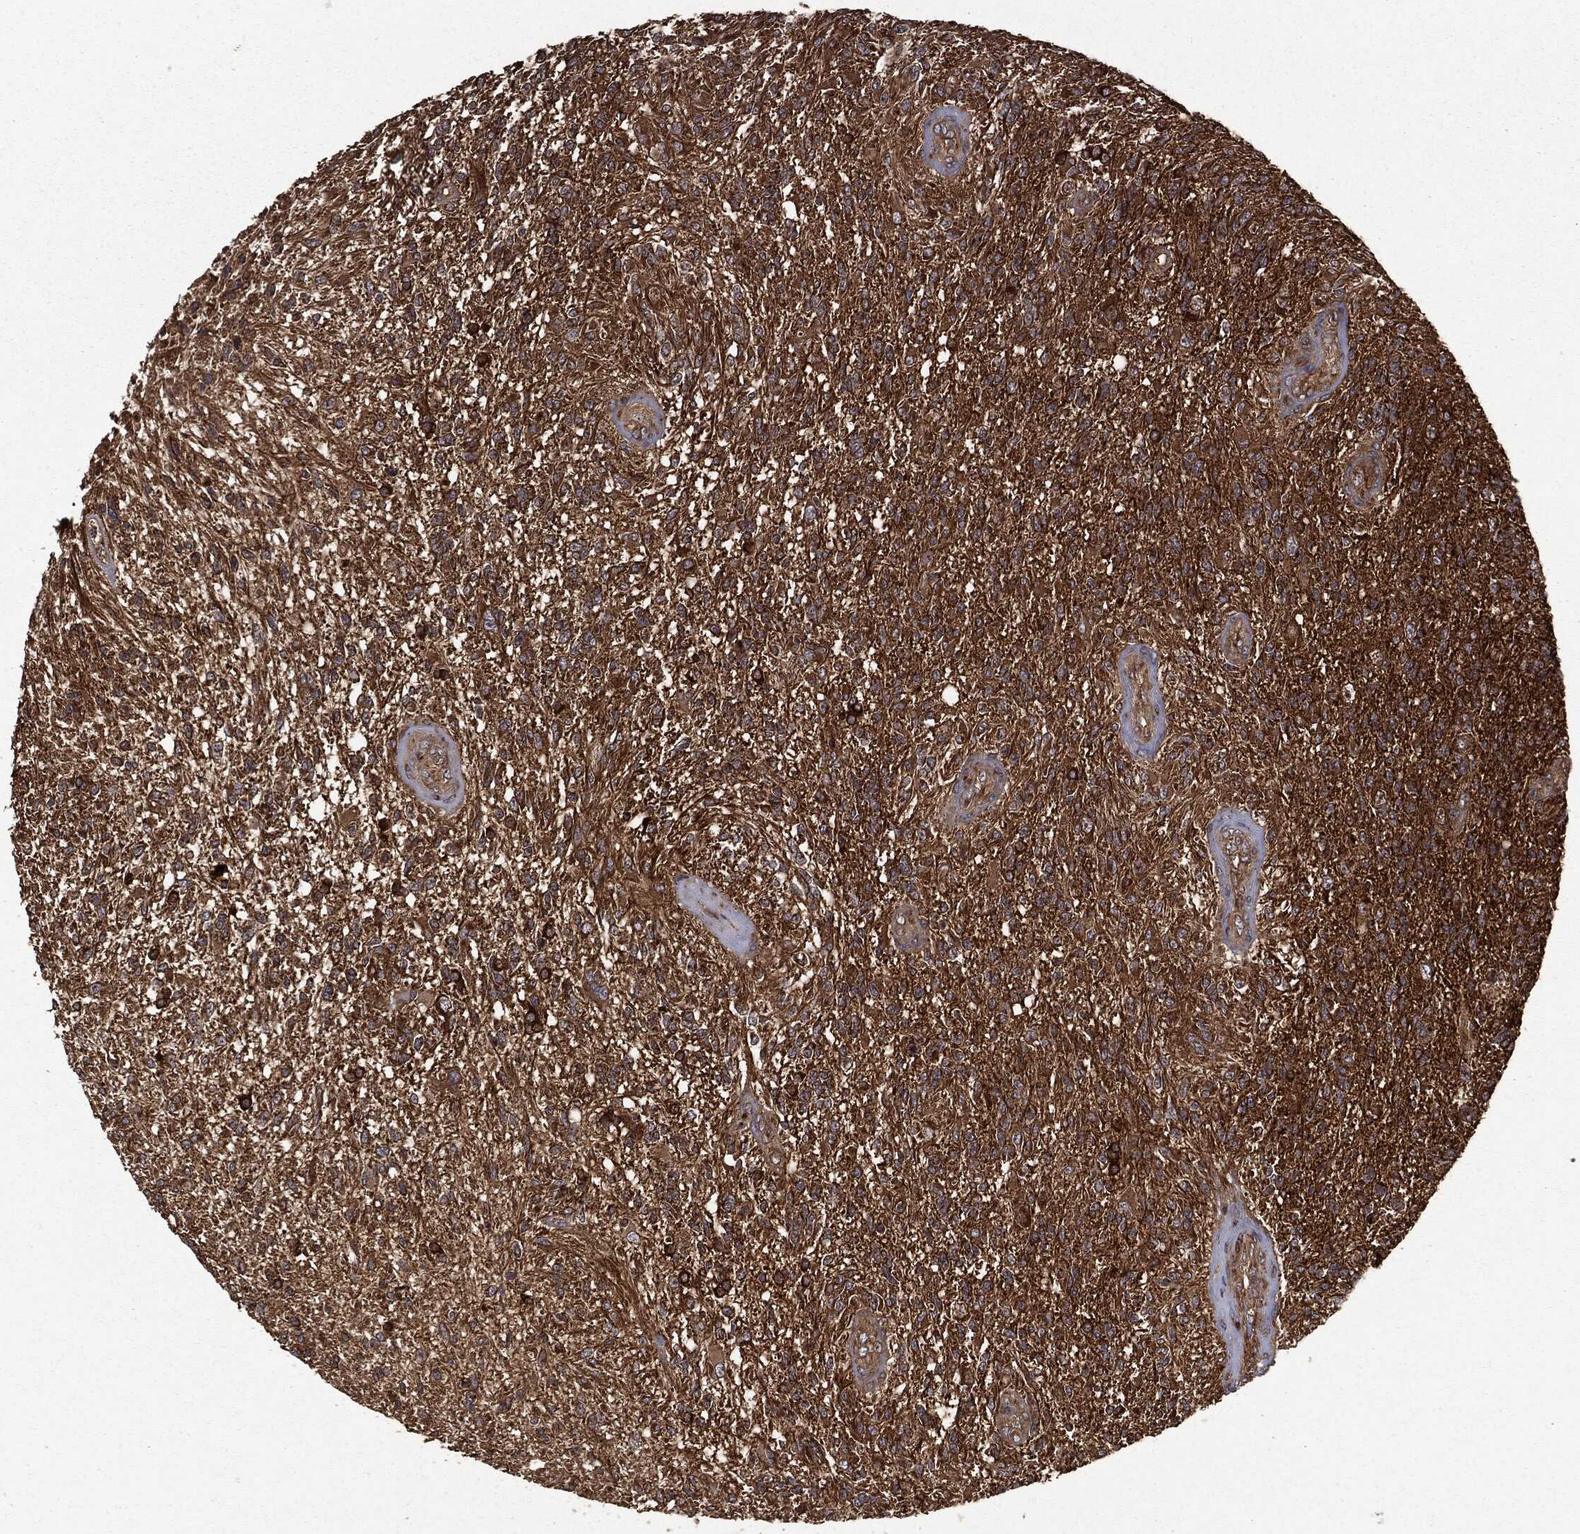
{"staining": {"intensity": "moderate", "quantity": ">75%", "location": "cytoplasmic/membranous"}, "tissue": "glioma", "cell_type": "Tumor cells", "image_type": "cancer", "snomed": [{"axis": "morphology", "description": "Glioma, malignant, High grade"}, {"axis": "topography", "description": "Brain"}], "caption": "Immunohistochemical staining of malignant glioma (high-grade) demonstrates medium levels of moderate cytoplasmic/membranous expression in about >75% of tumor cells. (DAB (3,3'-diaminobenzidine) IHC with brightfield microscopy, high magnification).", "gene": "HTT", "patient": {"sex": "male", "age": 56}}